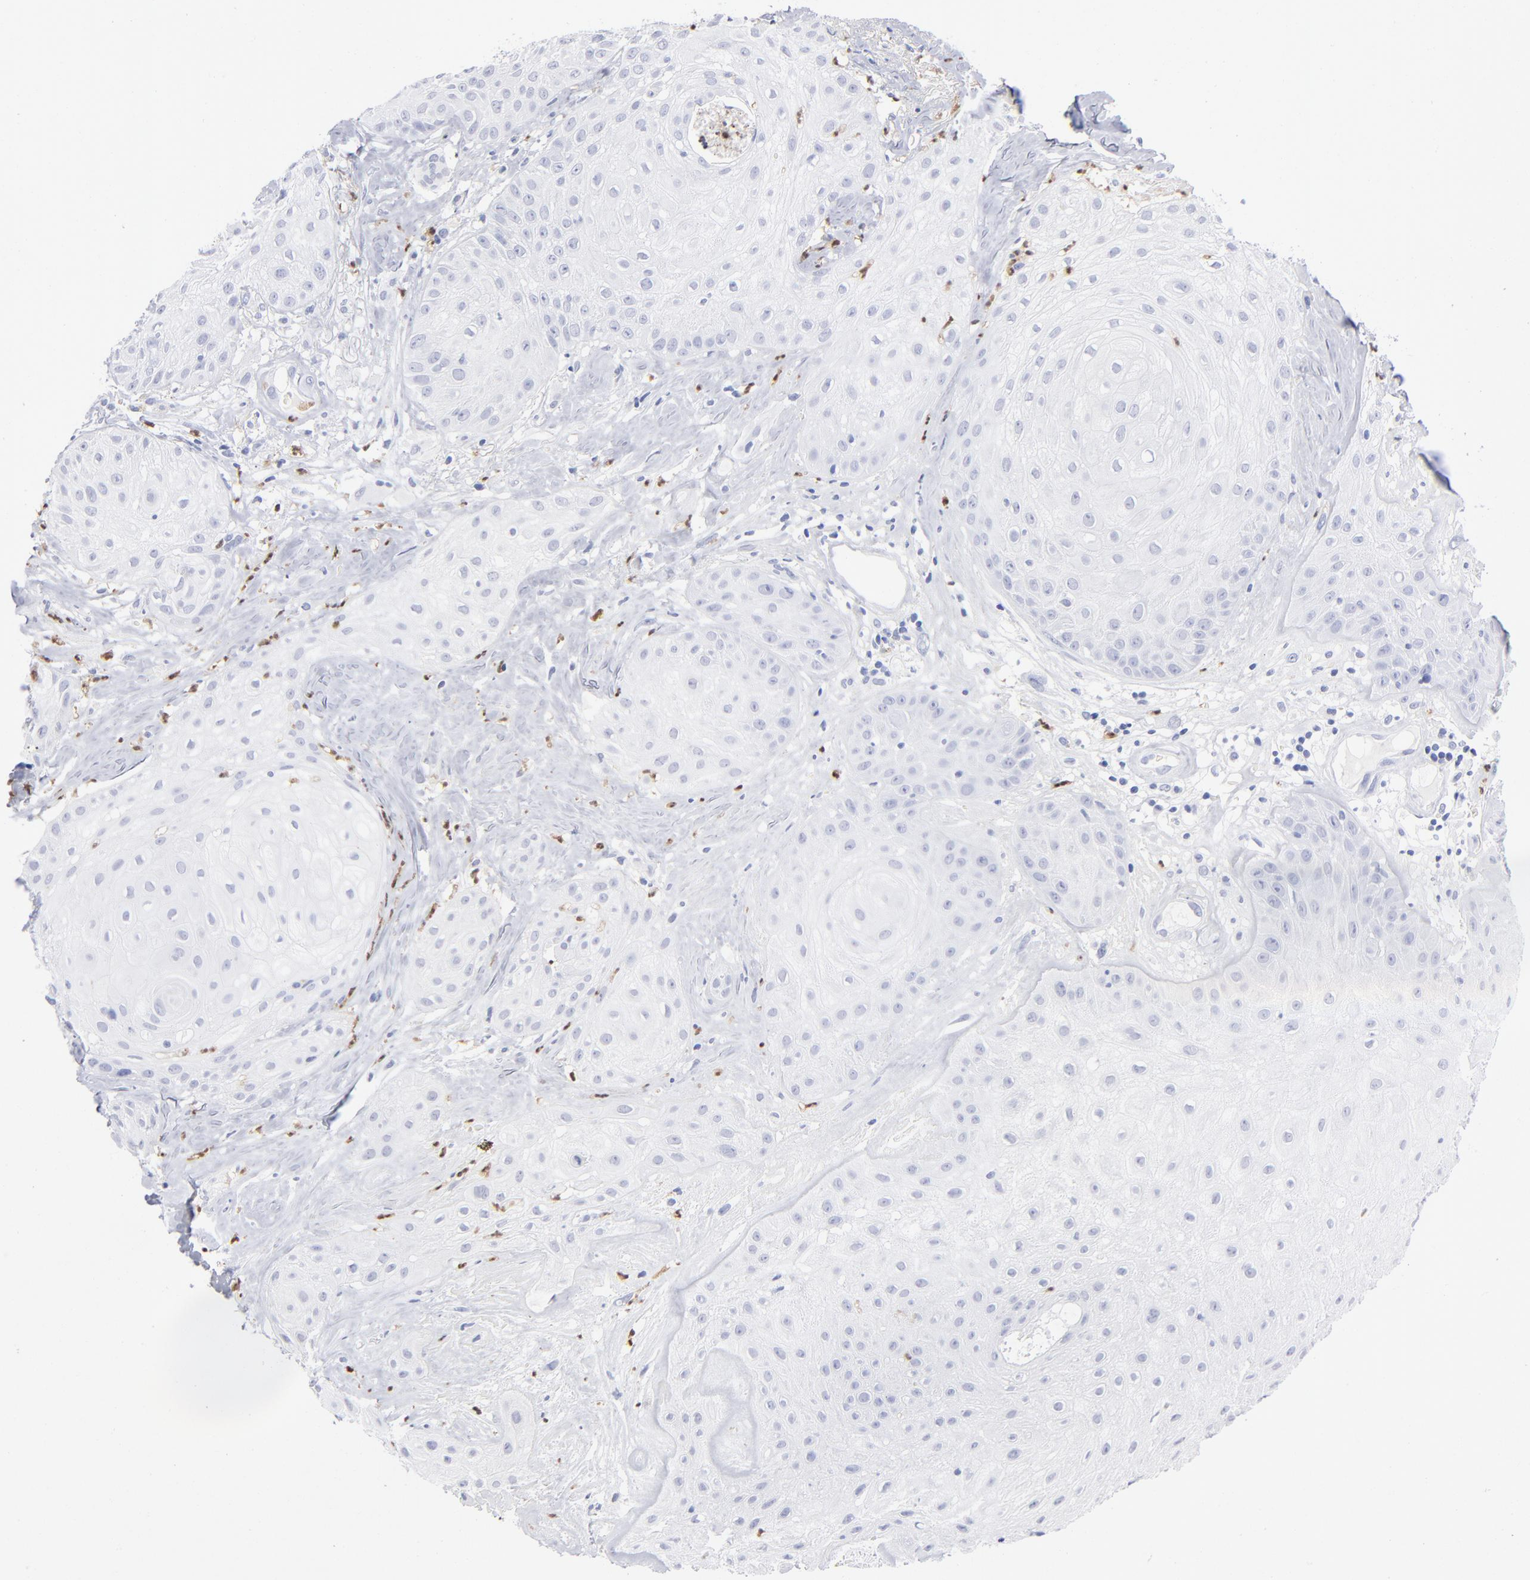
{"staining": {"intensity": "negative", "quantity": "none", "location": "none"}, "tissue": "skin cancer", "cell_type": "Tumor cells", "image_type": "cancer", "snomed": [{"axis": "morphology", "description": "Squamous cell carcinoma, NOS"}, {"axis": "topography", "description": "Skin"}], "caption": "The histopathology image demonstrates no staining of tumor cells in skin cancer.", "gene": "ARG1", "patient": {"sex": "male", "age": 65}}